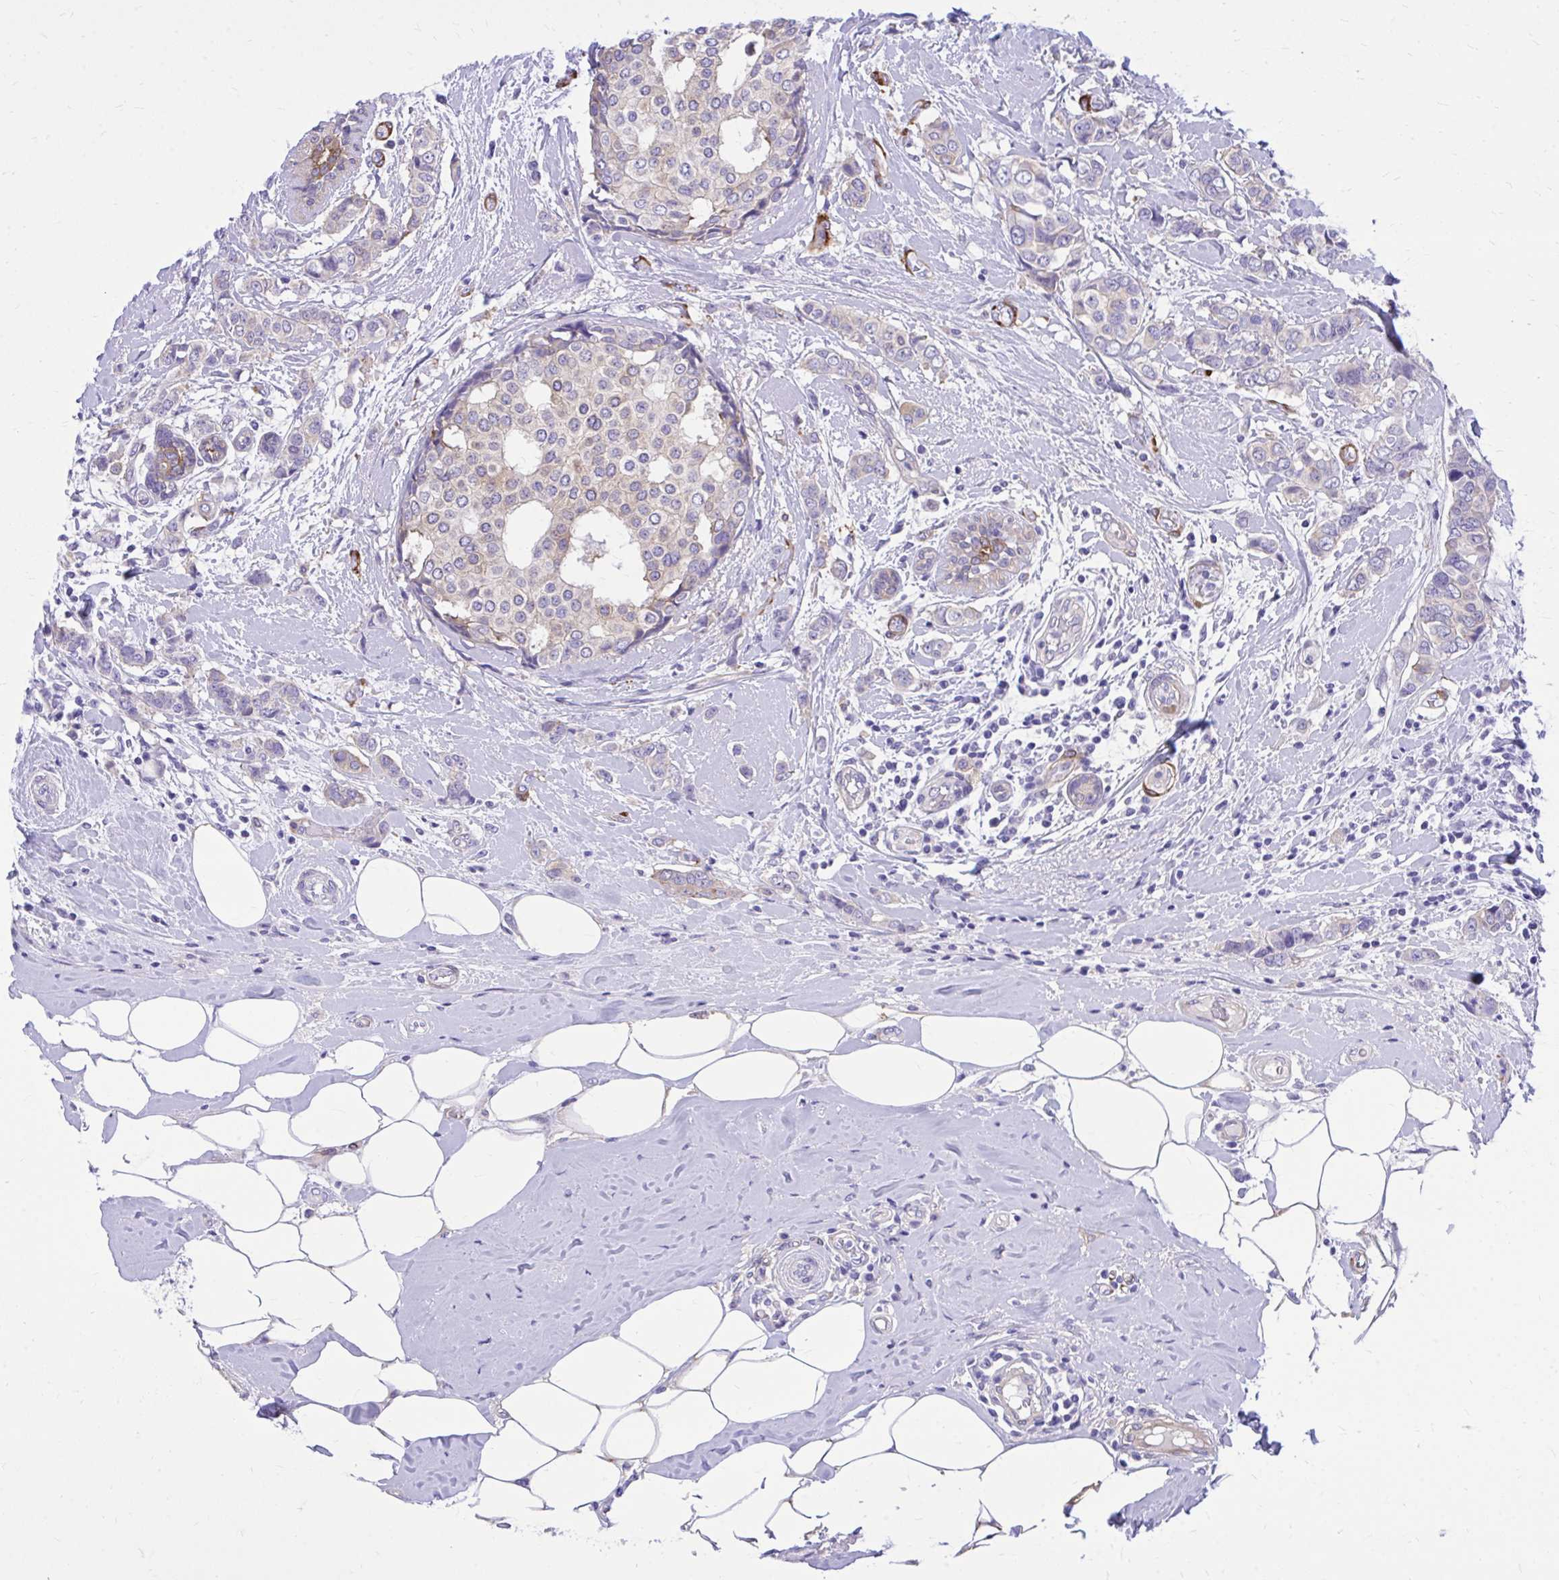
{"staining": {"intensity": "negative", "quantity": "none", "location": "none"}, "tissue": "breast cancer", "cell_type": "Tumor cells", "image_type": "cancer", "snomed": [{"axis": "morphology", "description": "Lobular carcinoma"}, {"axis": "topography", "description": "Breast"}], "caption": "Tumor cells are negative for brown protein staining in lobular carcinoma (breast).", "gene": "EPB41L1", "patient": {"sex": "female", "age": 51}}